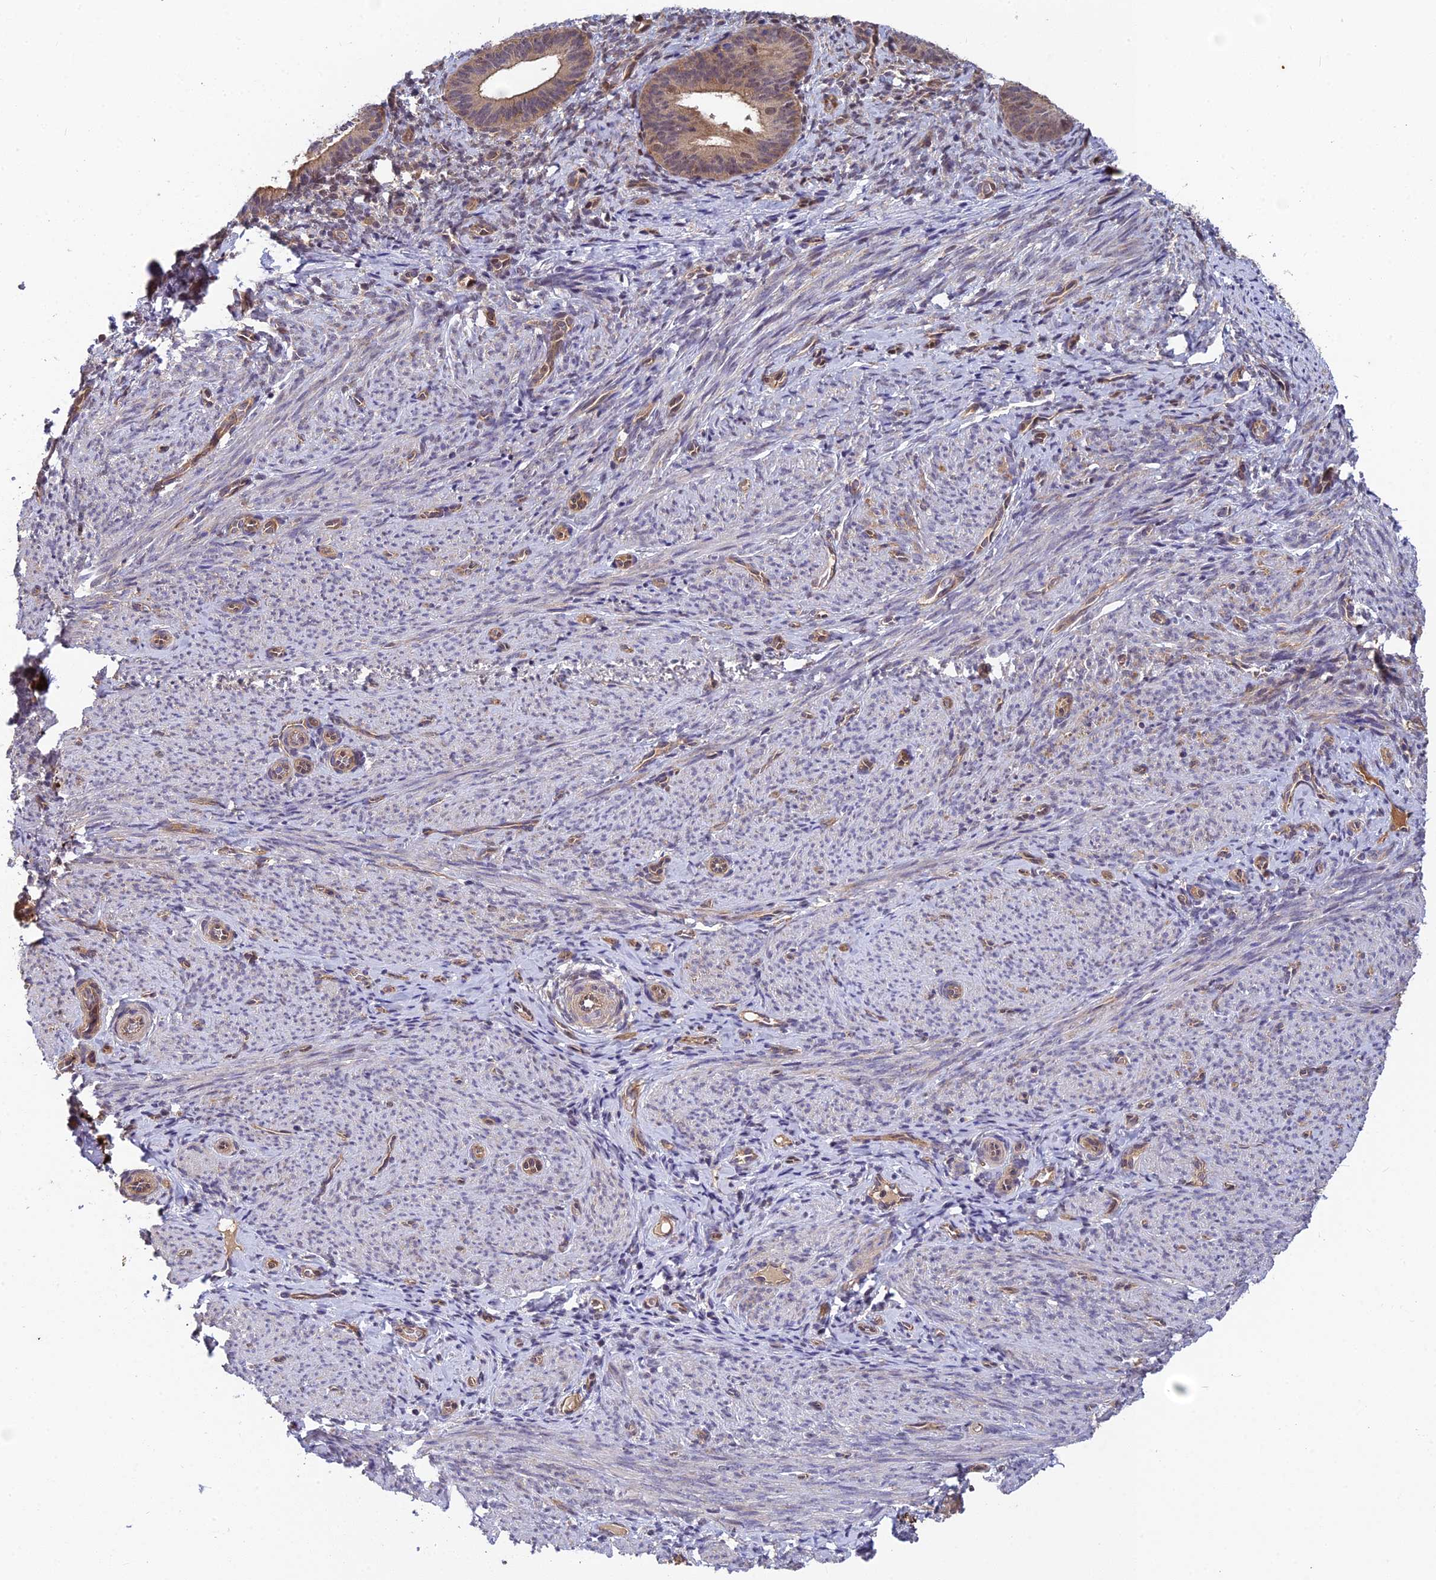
{"staining": {"intensity": "negative", "quantity": "none", "location": "none"}, "tissue": "endometrium", "cell_type": "Cells in endometrial stroma", "image_type": "normal", "snomed": [{"axis": "morphology", "description": "Normal tissue, NOS"}, {"axis": "topography", "description": "Endometrium"}], "caption": "Protein analysis of normal endometrium exhibits no significant positivity in cells in endometrial stroma.", "gene": "PIKFYVE", "patient": {"sex": "female", "age": 65}}